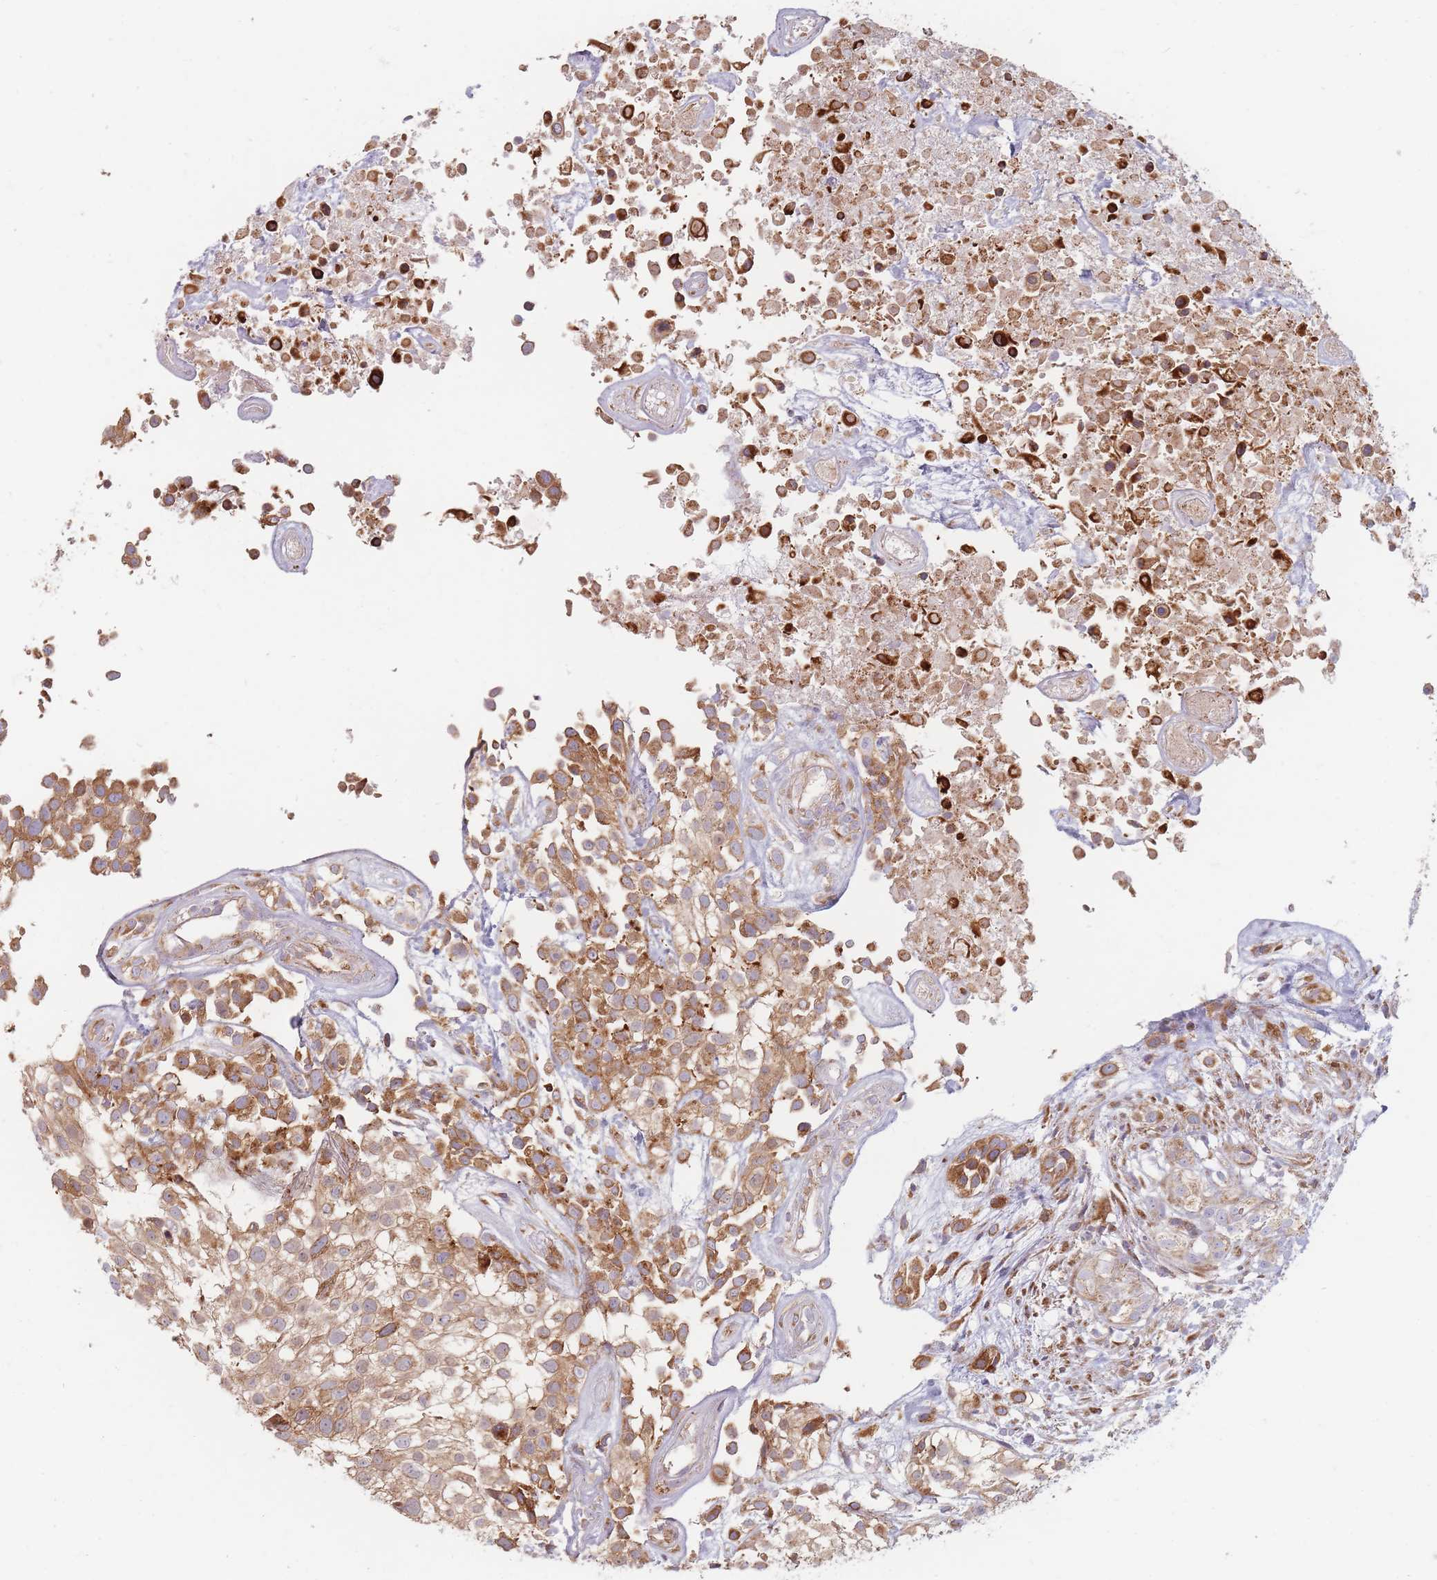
{"staining": {"intensity": "moderate", "quantity": ">75%", "location": "cytoplasmic/membranous"}, "tissue": "urothelial cancer", "cell_type": "Tumor cells", "image_type": "cancer", "snomed": [{"axis": "morphology", "description": "Urothelial carcinoma, High grade"}, {"axis": "topography", "description": "Urinary bladder"}], "caption": "IHC of human urothelial cancer shows medium levels of moderate cytoplasmic/membranous expression in approximately >75% of tumor cells.", "gene": "ESRP2", "patient": {"sex": "male", "age": 56}}